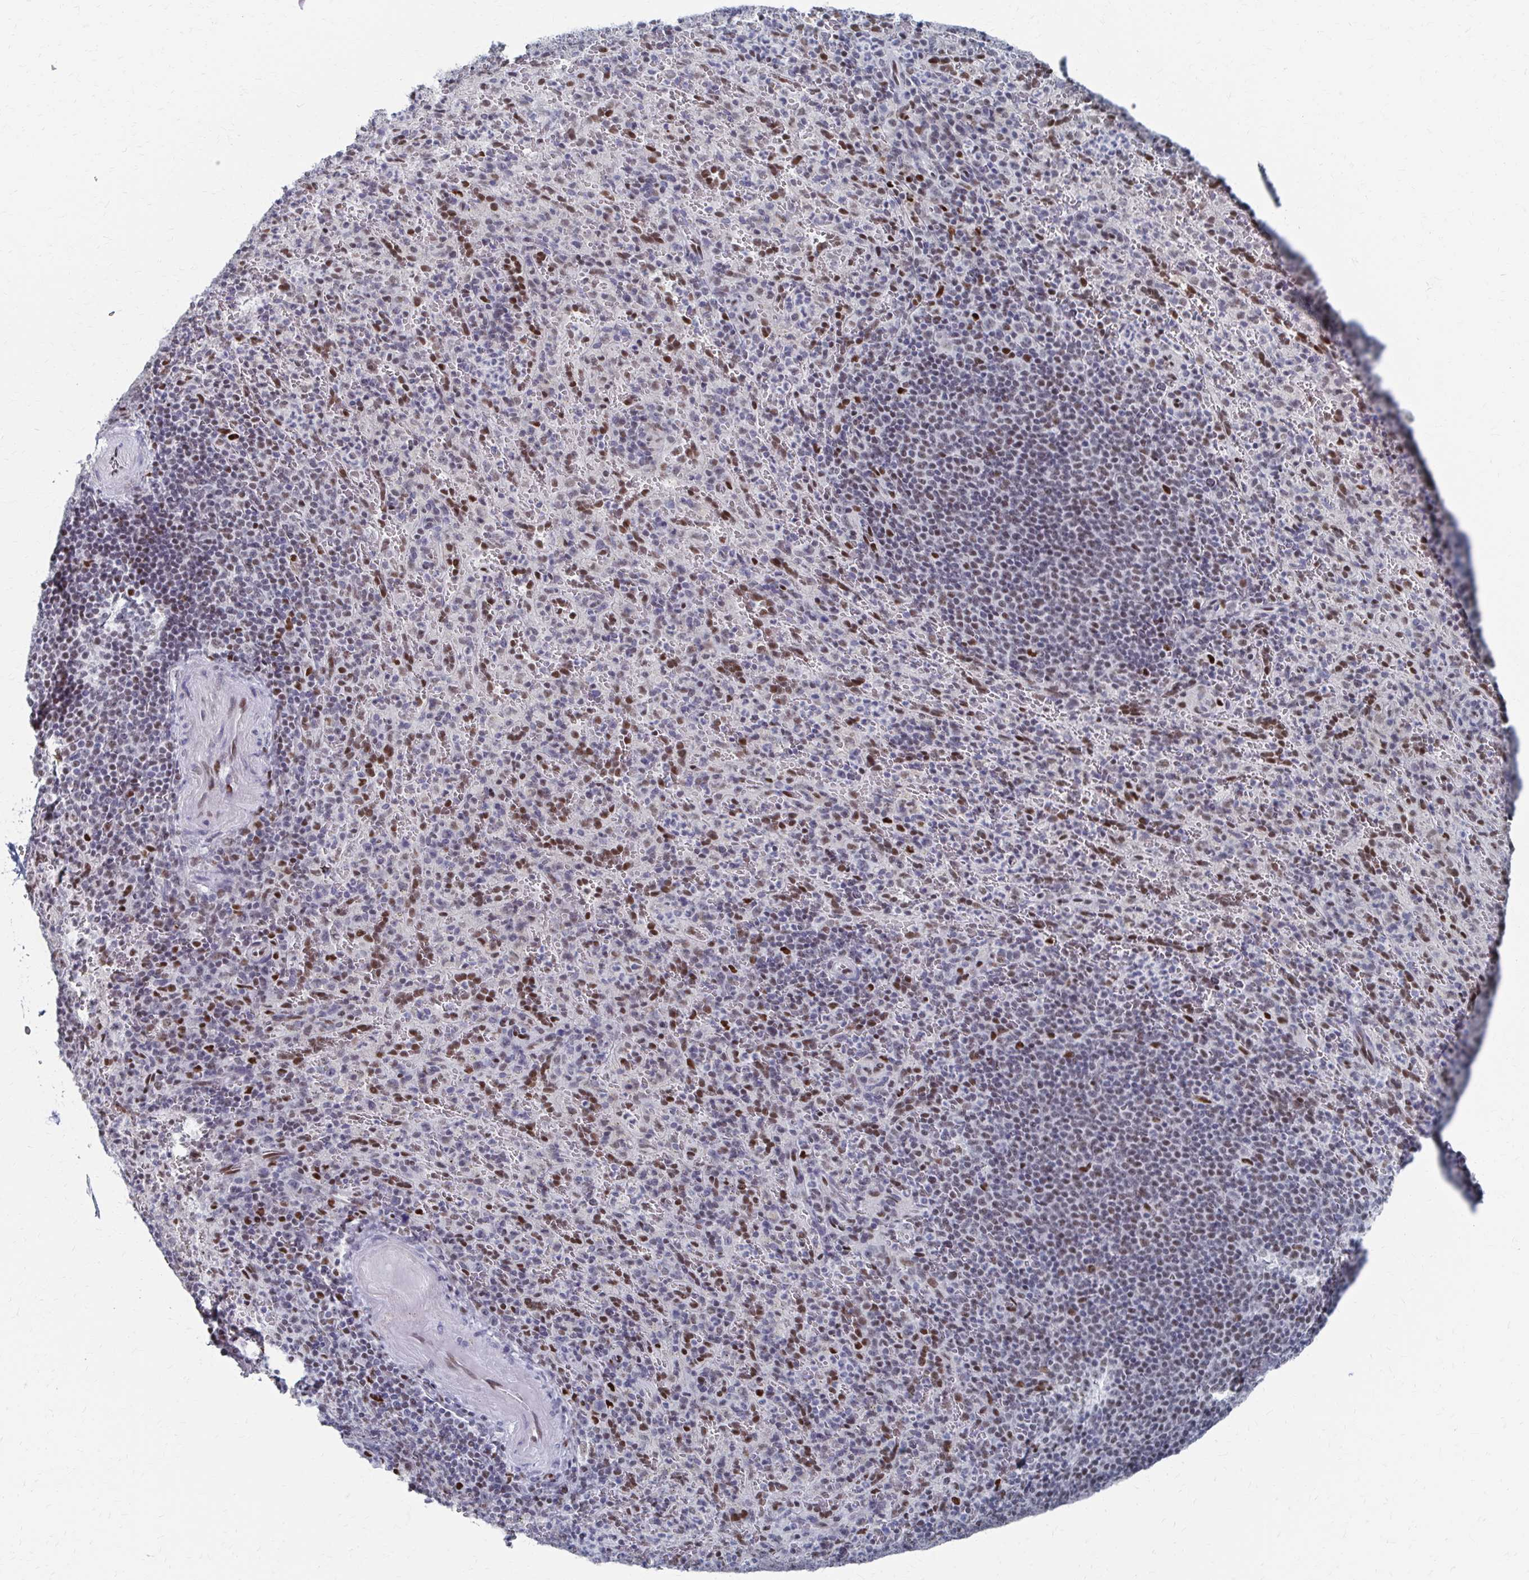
{"staining": {"intensity": "moderate", "quantity": "<25%", "location": "nuclear"}, "tissue": "spleen", "cell_type": "Cells in red pulp", "image_type": "normal", "snomed": [{"axis": "morphology", "description": "Normal tissue, NOS"}, {"axis": "topography", "description": "Spleen"}], "caption": "Unremarkable spleen reveals moderate nuclear staining in about <25% of cells in red pulp, visualized by immunohistochemistry.", "gene": "CDIN1", "patient": {"sex": "male", "age": 57}}